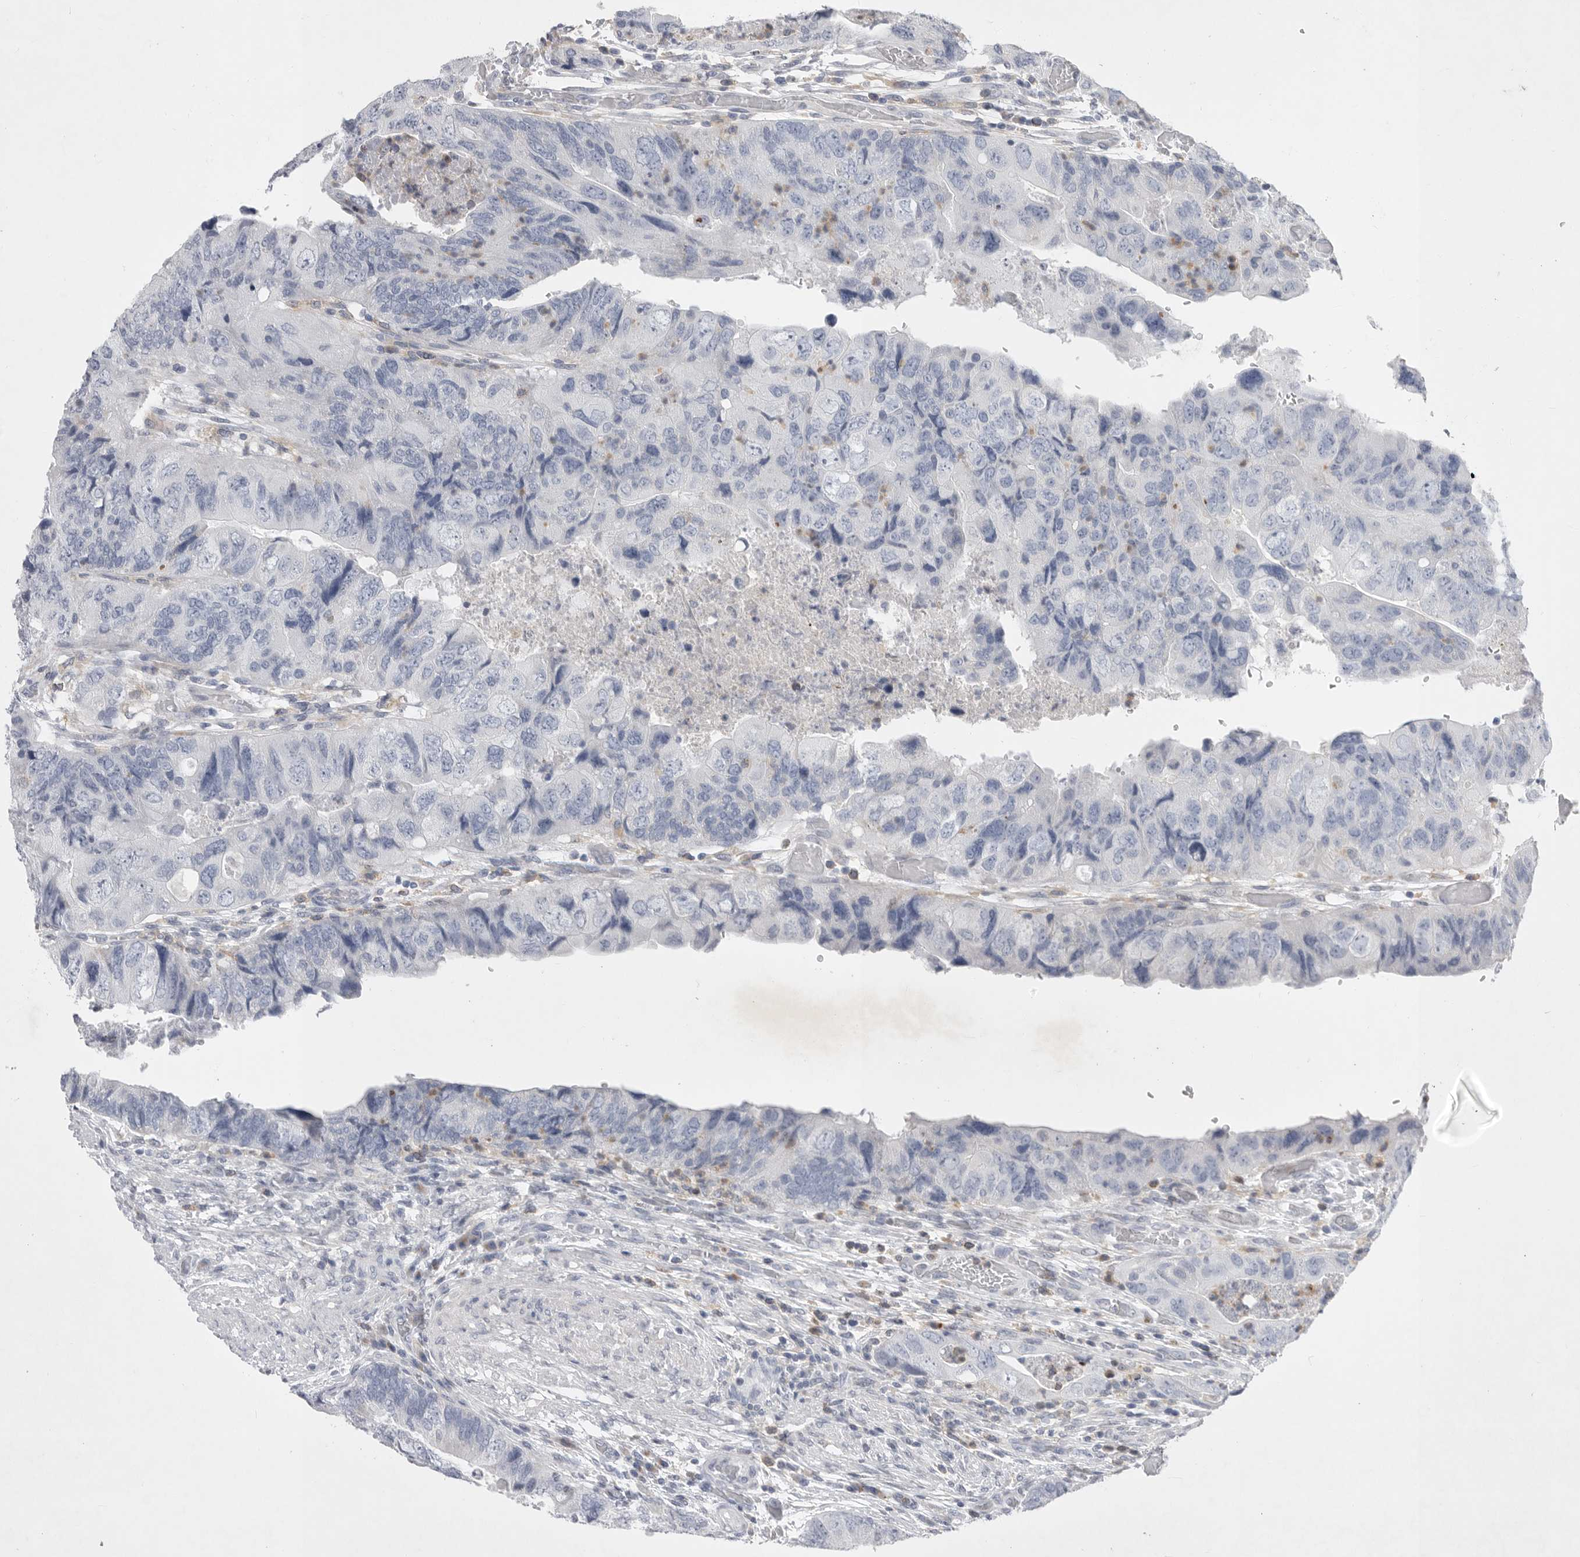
{"staining": {"intensity": "negative", "quantity": "none", "location": "none"}, "tissue": "colorectal cancer", "cell_type": "Tumor cells", "image_type": "cancer", "snomed": [{"axis": "morphology", "description": "Adenocarcinoma, NOS"}, {"axis": "topography", "description": "Rectum"}], "caption": "This is an IHC micrograph of human adenocarcinoma (colorectal). There is no positivity in tumor cells.", "gene": "SIGLEC10", "patient": {"sex": "male", "age": 63}}